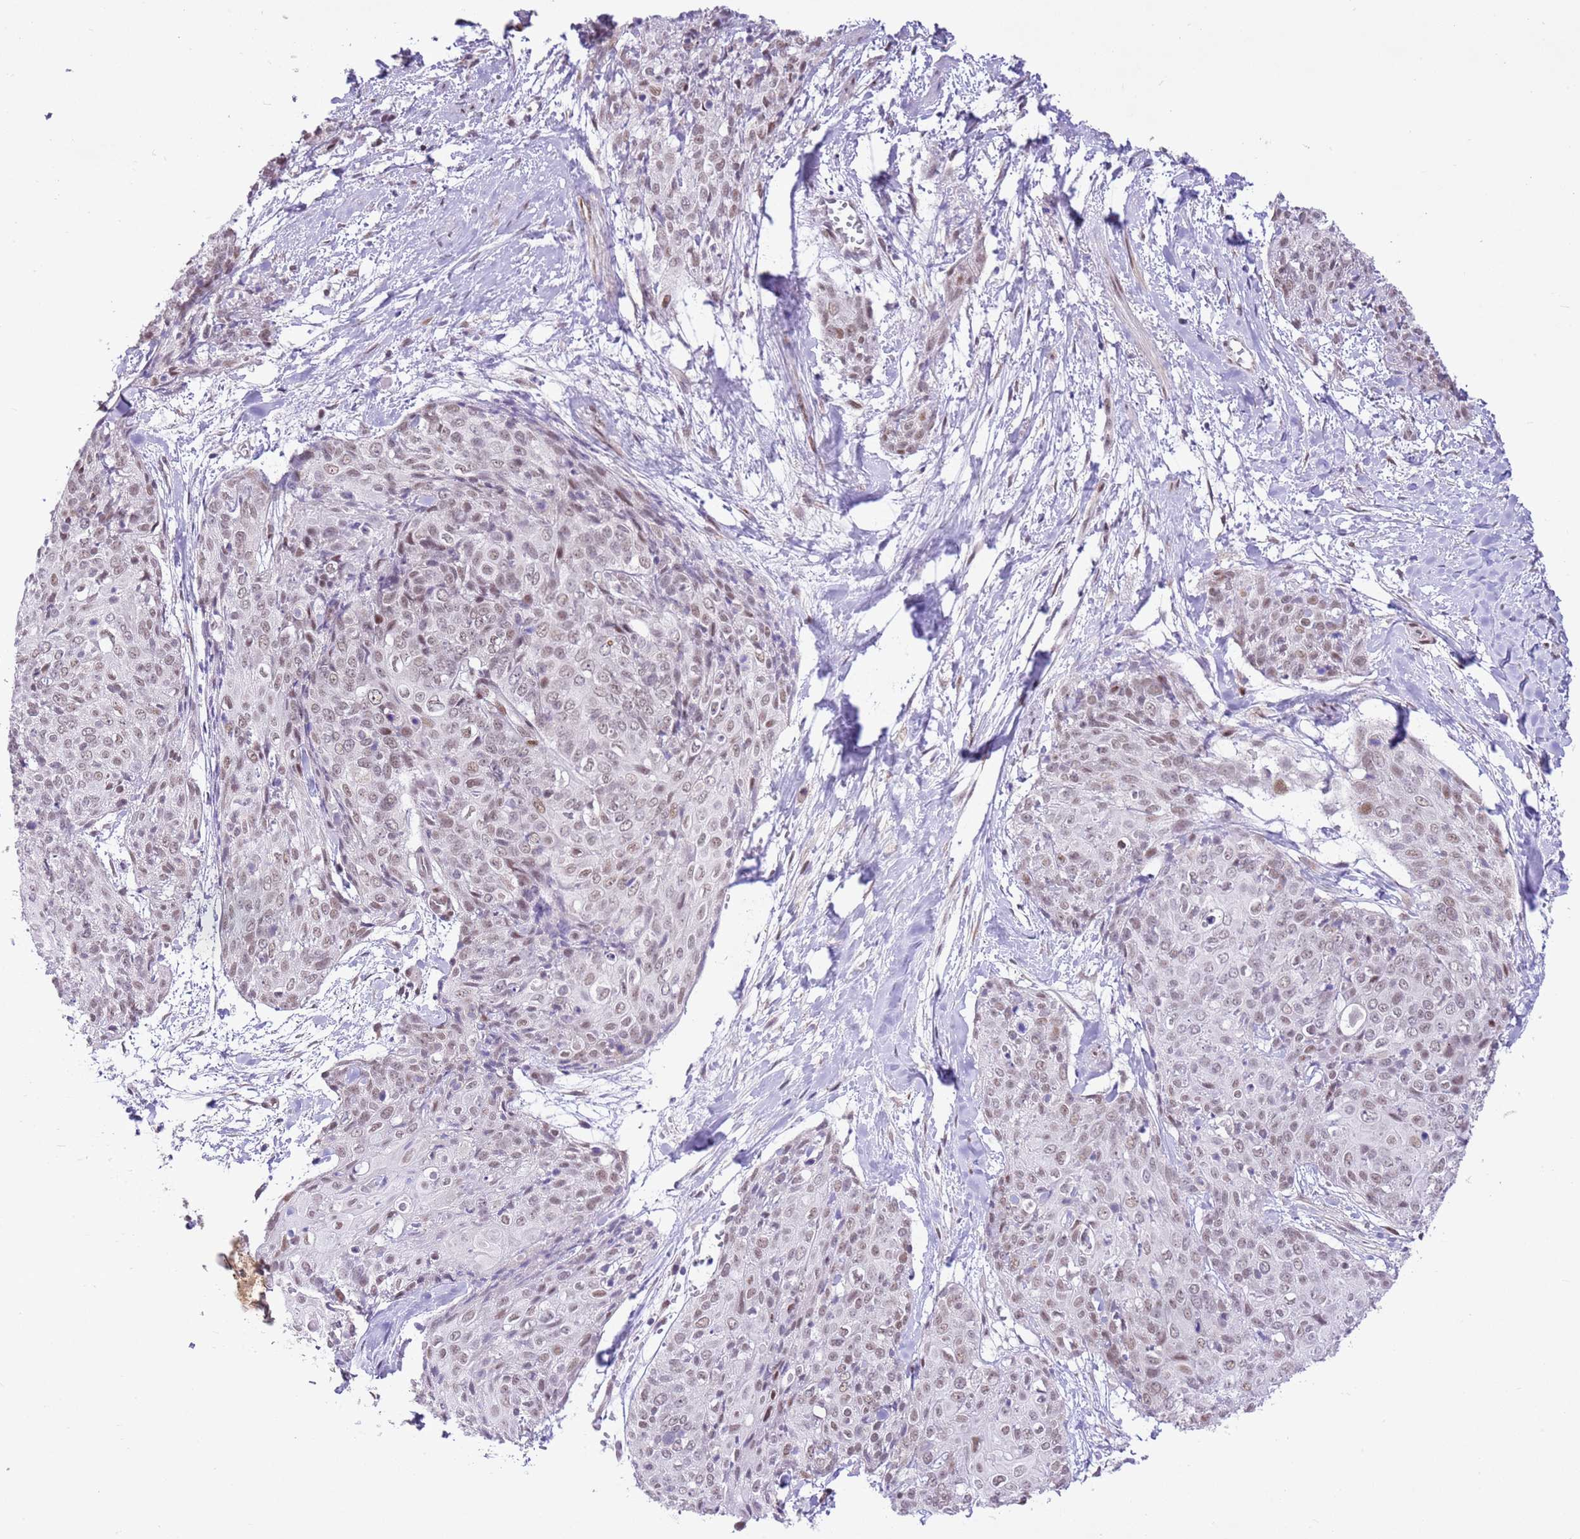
{"staining": {"intensity": "weak", "quantity": "25%-75%", "location": "nuclear"}, "tissue": "skin cancer", "cell_type": "Tumor cells", "image_type": "cancer", "snomed": [{"axis": "morphology", "description": "Squamous cell carcinoma, NOS"}, {"axis": "topography", "description": "Skin"}, {"axis": "topography", "description": "Vulva"}], "caption": "Immunohistochemical staining of skin cancer (squamous cell carcinoma) demonstrates low levels of weak nuclear protein expression in approximately 25%-75% of tumor cells.", "gene": "NACC2", "patient": {"sex": "female", "age": 85}}